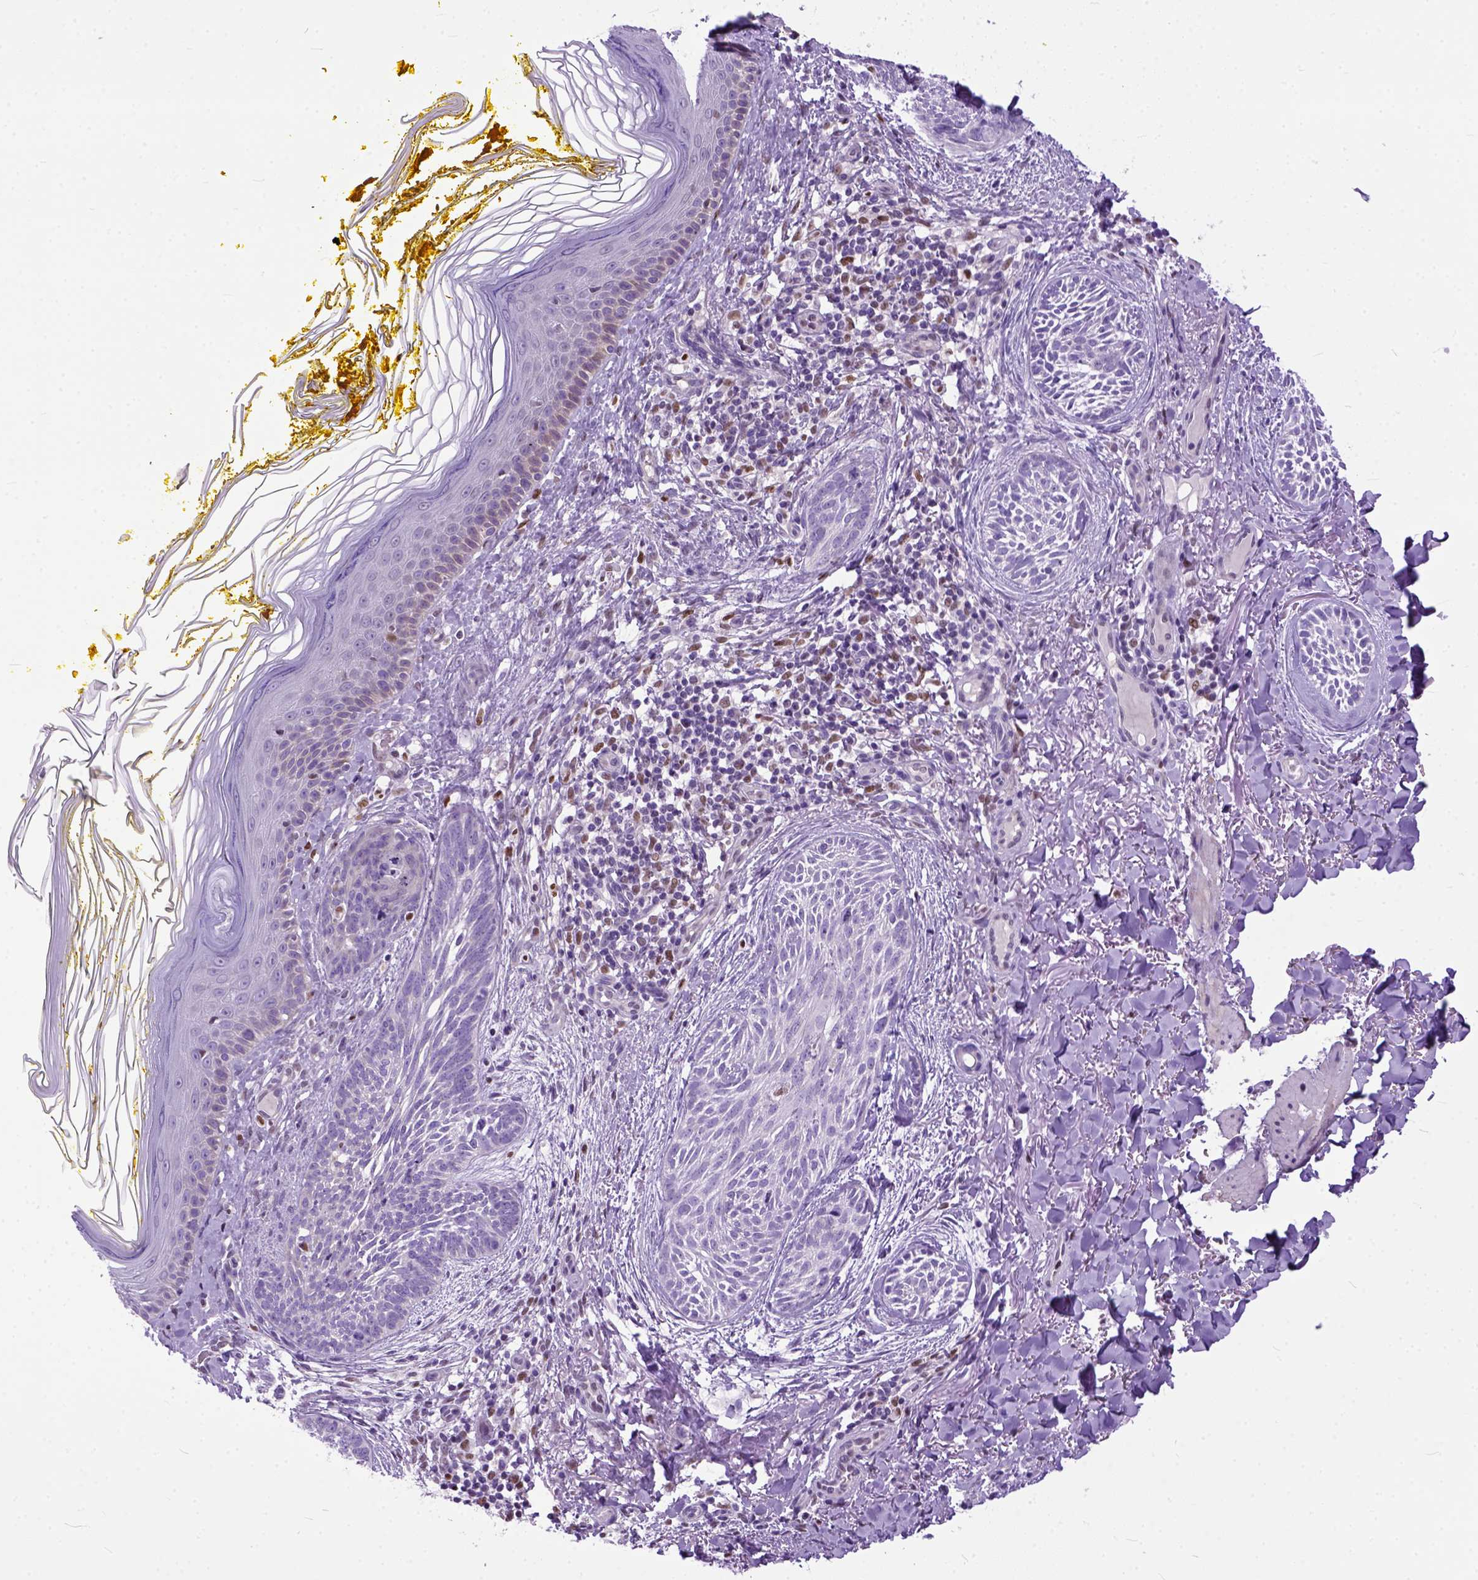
{"staining": {"intensity": "negative", "quantity": "none", "location": "none"}, "tissue": "skin cancer", "cell_type": "Tumor cells", "image_type": "cancer", "snomed": [{"axis": "morphology", "description": "Basal cell carcinoma"}, {"axis": "topography", "description": "Skin"}], "caption": "The immunohistochemistry (IHC) image has no significant positivity in tumor cells of skin basal cell carcinoma tissue.", "gene": "CRB1", "patient": {"sex": "female", "age": 68}}